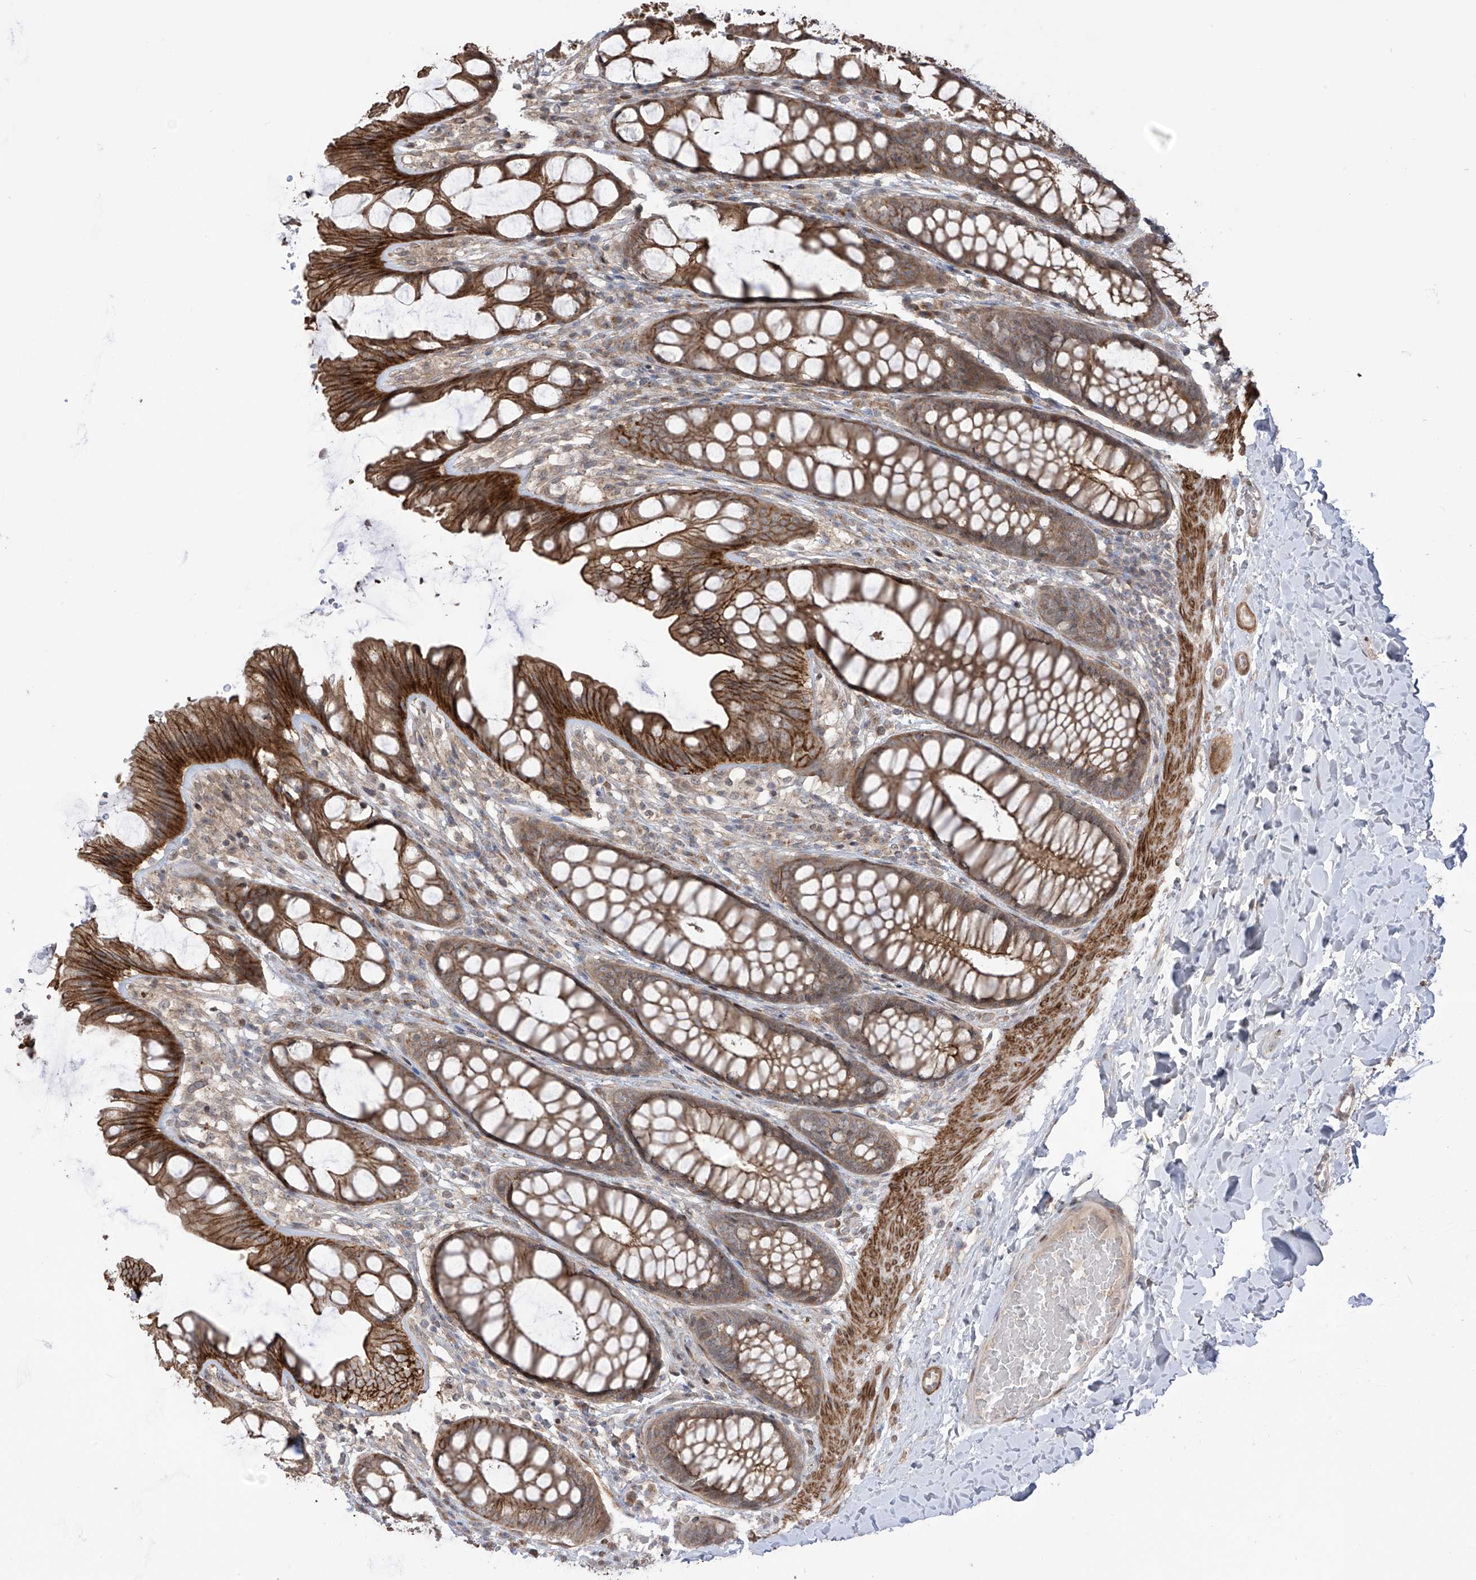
{"staining": {"intensity": "moderate", "quantity": "25%-75%", "location": "cytoplasmic/membranous"}, "tissue": "colon", "cell_type": "Endothelial cells", "image_type": "normal", "snomed": [{"axis": "morphology", "description": "Normal tissue, NOS"}, {"axis": "topography", "description": "Colon"}], "caption": "The histopathology image displays staining of unremarkable colon, revealing moderate cytoplasmic/membranous protein positivity (brown color) within endothelial cells.", "gene": "LRRC74A", "patient": {"sex": "male", "age": 47}}